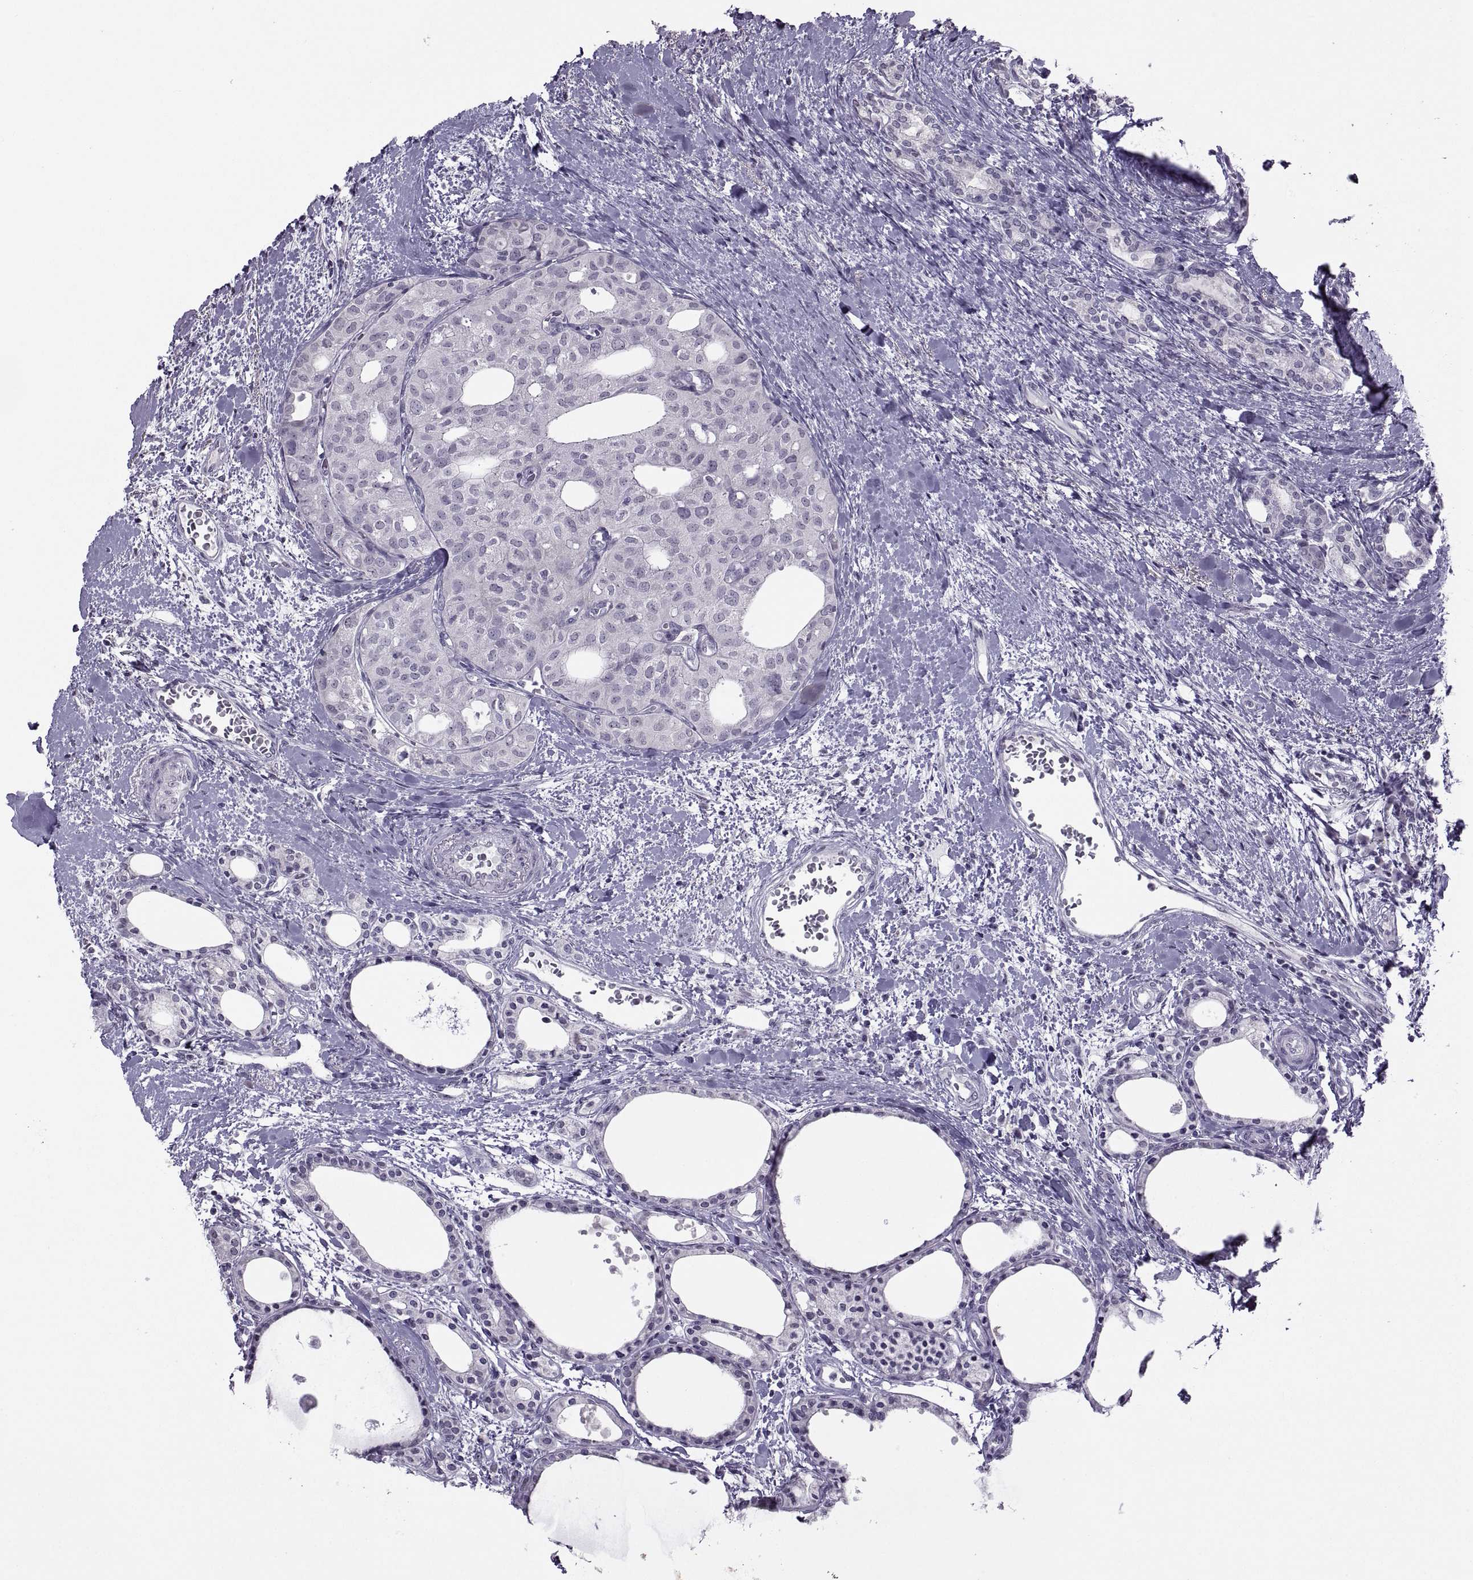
{"staining": {"intensity": "negative", "quantity": "none", "location": "none"}, "tissue": "thyroid cancer", "cell_type": "Tumor cells", "image_type": "cancer", "snomed": [{"axis": "morphology", "description": "Follicular adenoma carcinoma, NOS"}, {"axis": "topography", "description": "Thyroid gland"}], "caption": "DAB immunohistochemical staining of follicular adenoma carcinoma (thyroid) shows no significant expression in tumor cells.", "gene": "ASIC2", "patient": {"sex": "male", "age": 75}}